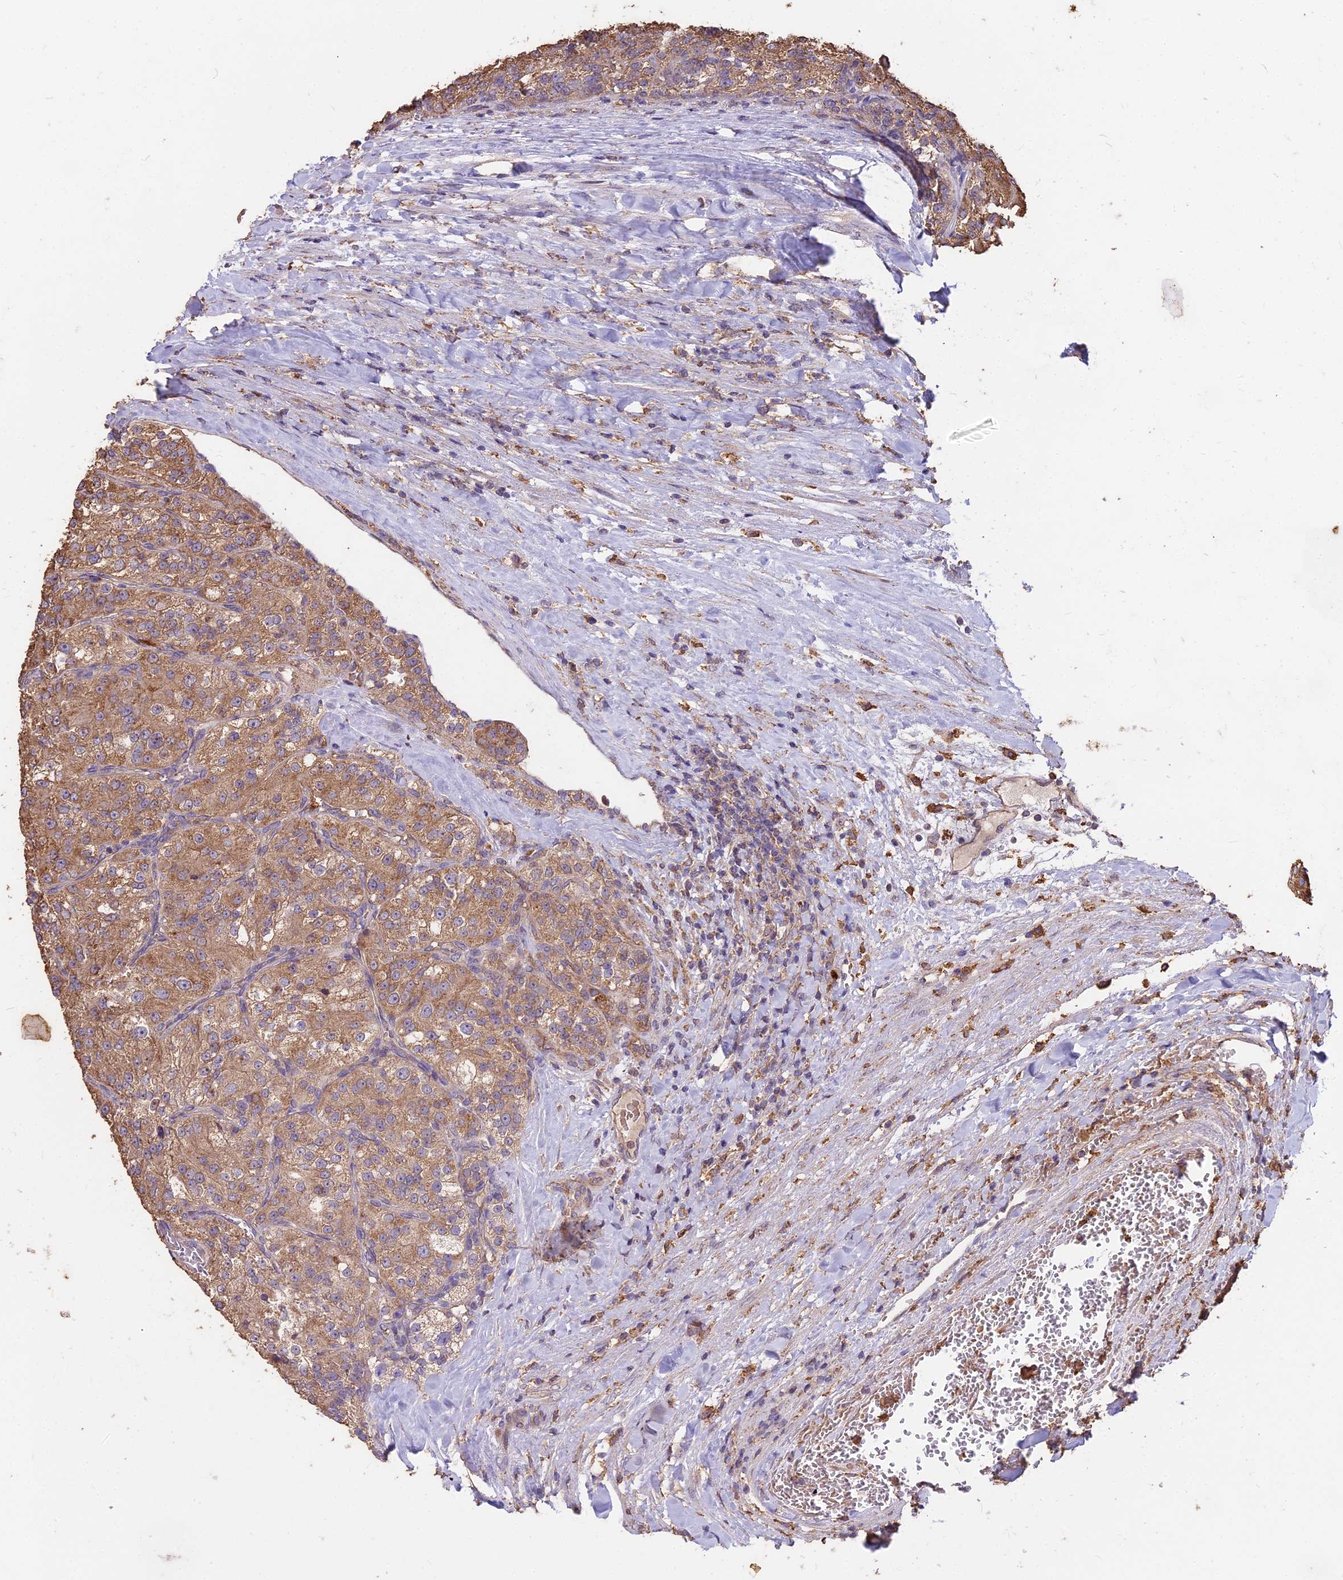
{"staining": {"intensity": "moderate", "quantity": ">75%", "location": "cytoplasmic/membranous"}, "tissue": "renal cancer", "cell_type": "Tumor cells", "image_type": "cancer", "snomed": [{"axis": "morphology", "description": "Adenocarcinoma, NOS"}, {"axis": "topography", "description": "Kidney"}], "caption": "Renal cancer was stained to show a protein in brown. There is medium levels of moderate cytoplasmic/membranous staining in approximately >75% of tumor cells.", "gene": "CEMIP2", "patient": {"sex": "female", "age": 63}}